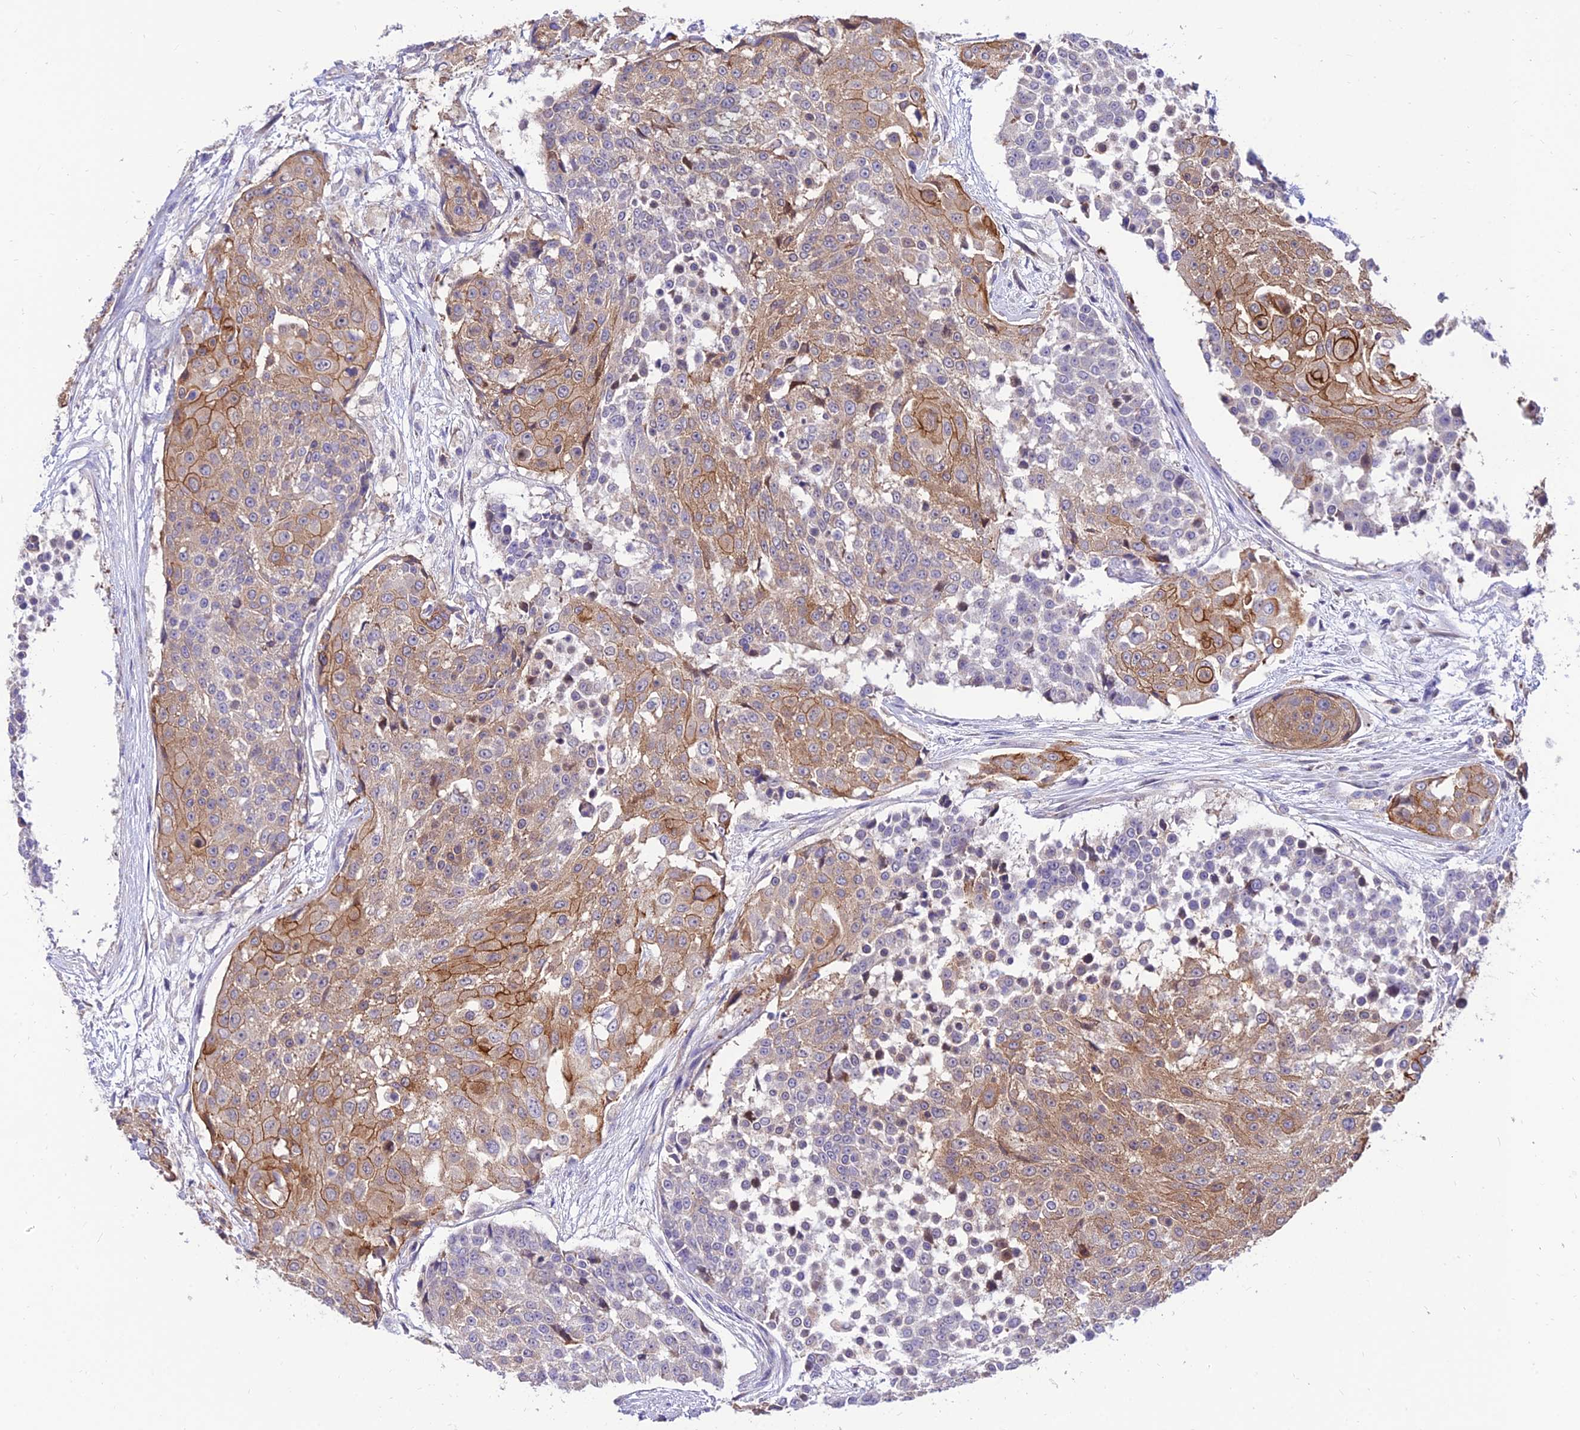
{"staining": {"intensity": "moderate", "quantity": "25%-75%", "location": "cytoplasmic/membranous"}, "tissue": "urothelial cancer", "cell_type": "Tumor cells", "image_type": "cancer", "snomed": [{"axis": "morphology", "description": "Urothelial carcinoma, High grade"}, {"axis": "topography", "description": "Urinary bladder"}], "caption": "Immunohistochemical staining of human high-grade urothelial carcinoma exhibits moderate cytoplasmic/membranous protein positivity in approximately 25%-75% of tumor cells.", "gene": "C6orf132", "patient": {"sex": "female", "age": 63}}